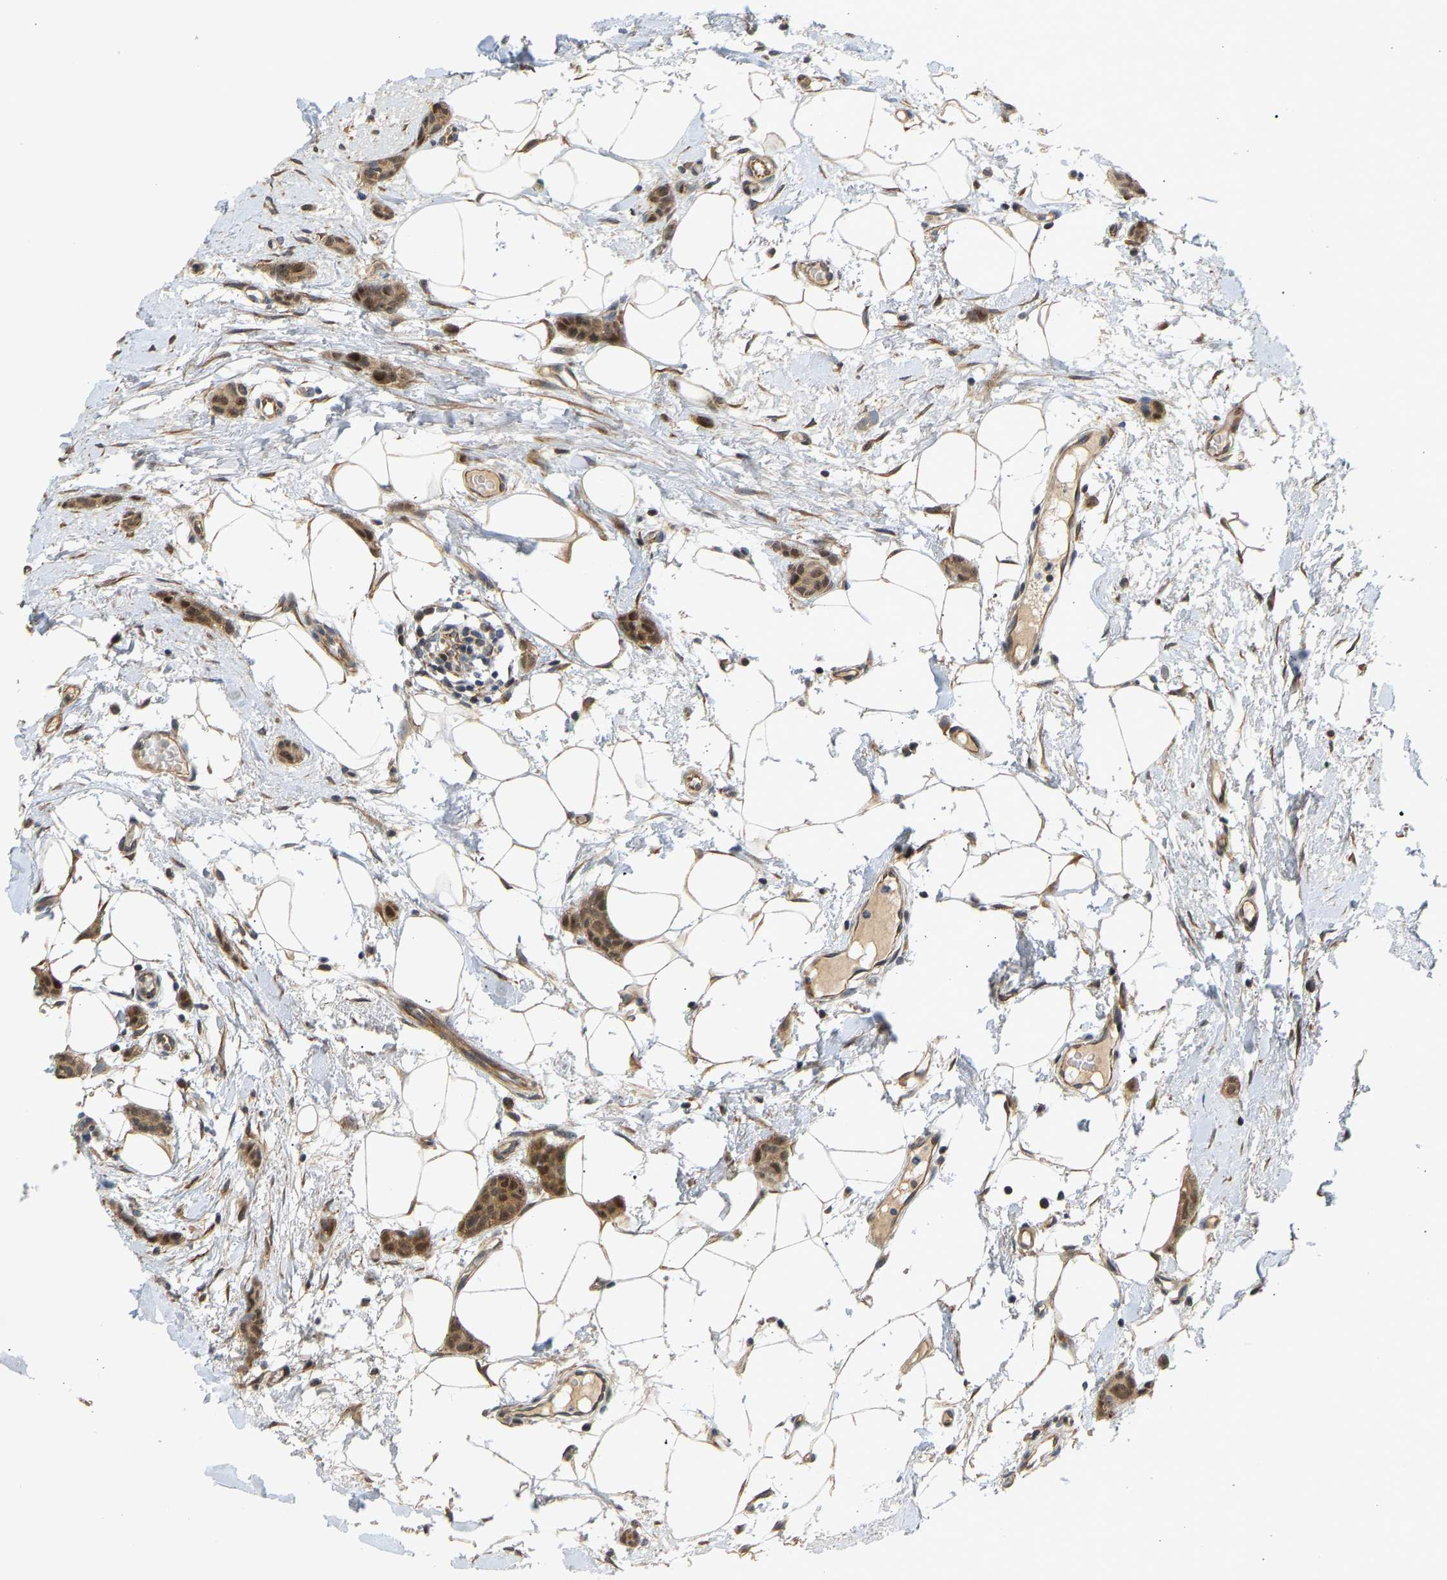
{"staining": {"intensity": "moderate", "quantity": ">75%", "location": "cytoplasmic/membranous,nuclear"}, "tissue": "breast cancer", "cell_type": "Tumor cells", "image_type": "cancer", "snomed": [{"axis": "morphology", "description": "Lobular carcinoma"}, {"axis": "topography", "description": "Skin"}, {"axis": "topography", "description": "Breast"}], "caption": "IHC of human breast lobular carcinoma displays medium levels of moderate cytoplasmic/membranous and nuclear expression in approximately >75% of tumor cells.", "gene": "BAG1", "patient": {"sex": "female", "age": 46}}